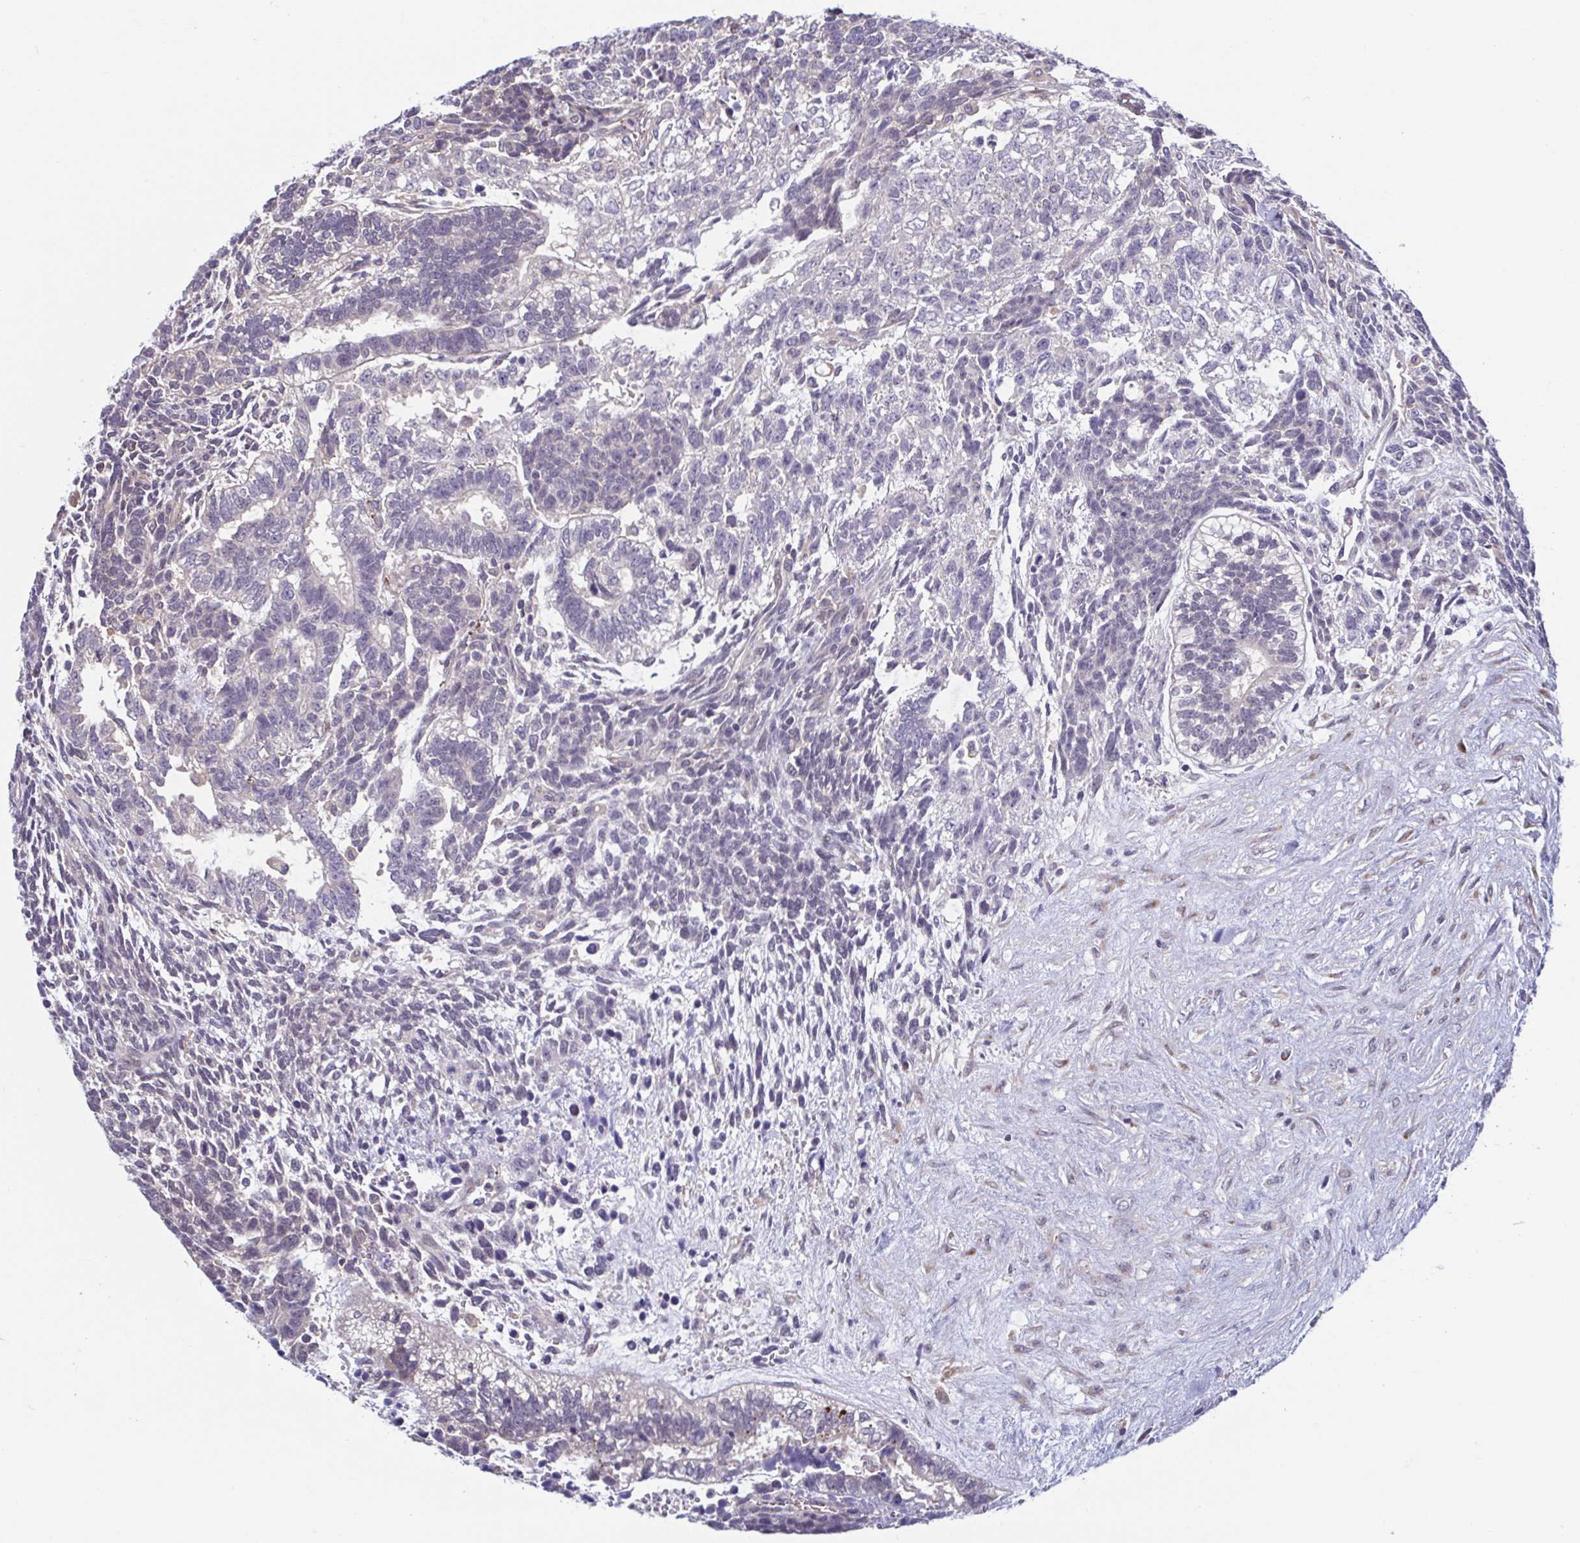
{"staining": {"intensity": "negative", "quantity": "none", "location": "none"}, "tissue": "testis cancer", "cell_type": "Tumor cells", "image_type": "cancer", "snomed": [{"axis": "morphology", "description": "Carcinoma, Embryonal, NOS"}, {"axis": "topography", "description": "Testis"}], "caption": "Tumor cells are negative for brown protein staining in embryonal carcinoma (testis).", "gene": "LRRC38", "patient": {"sex": "male", "age": 23}}